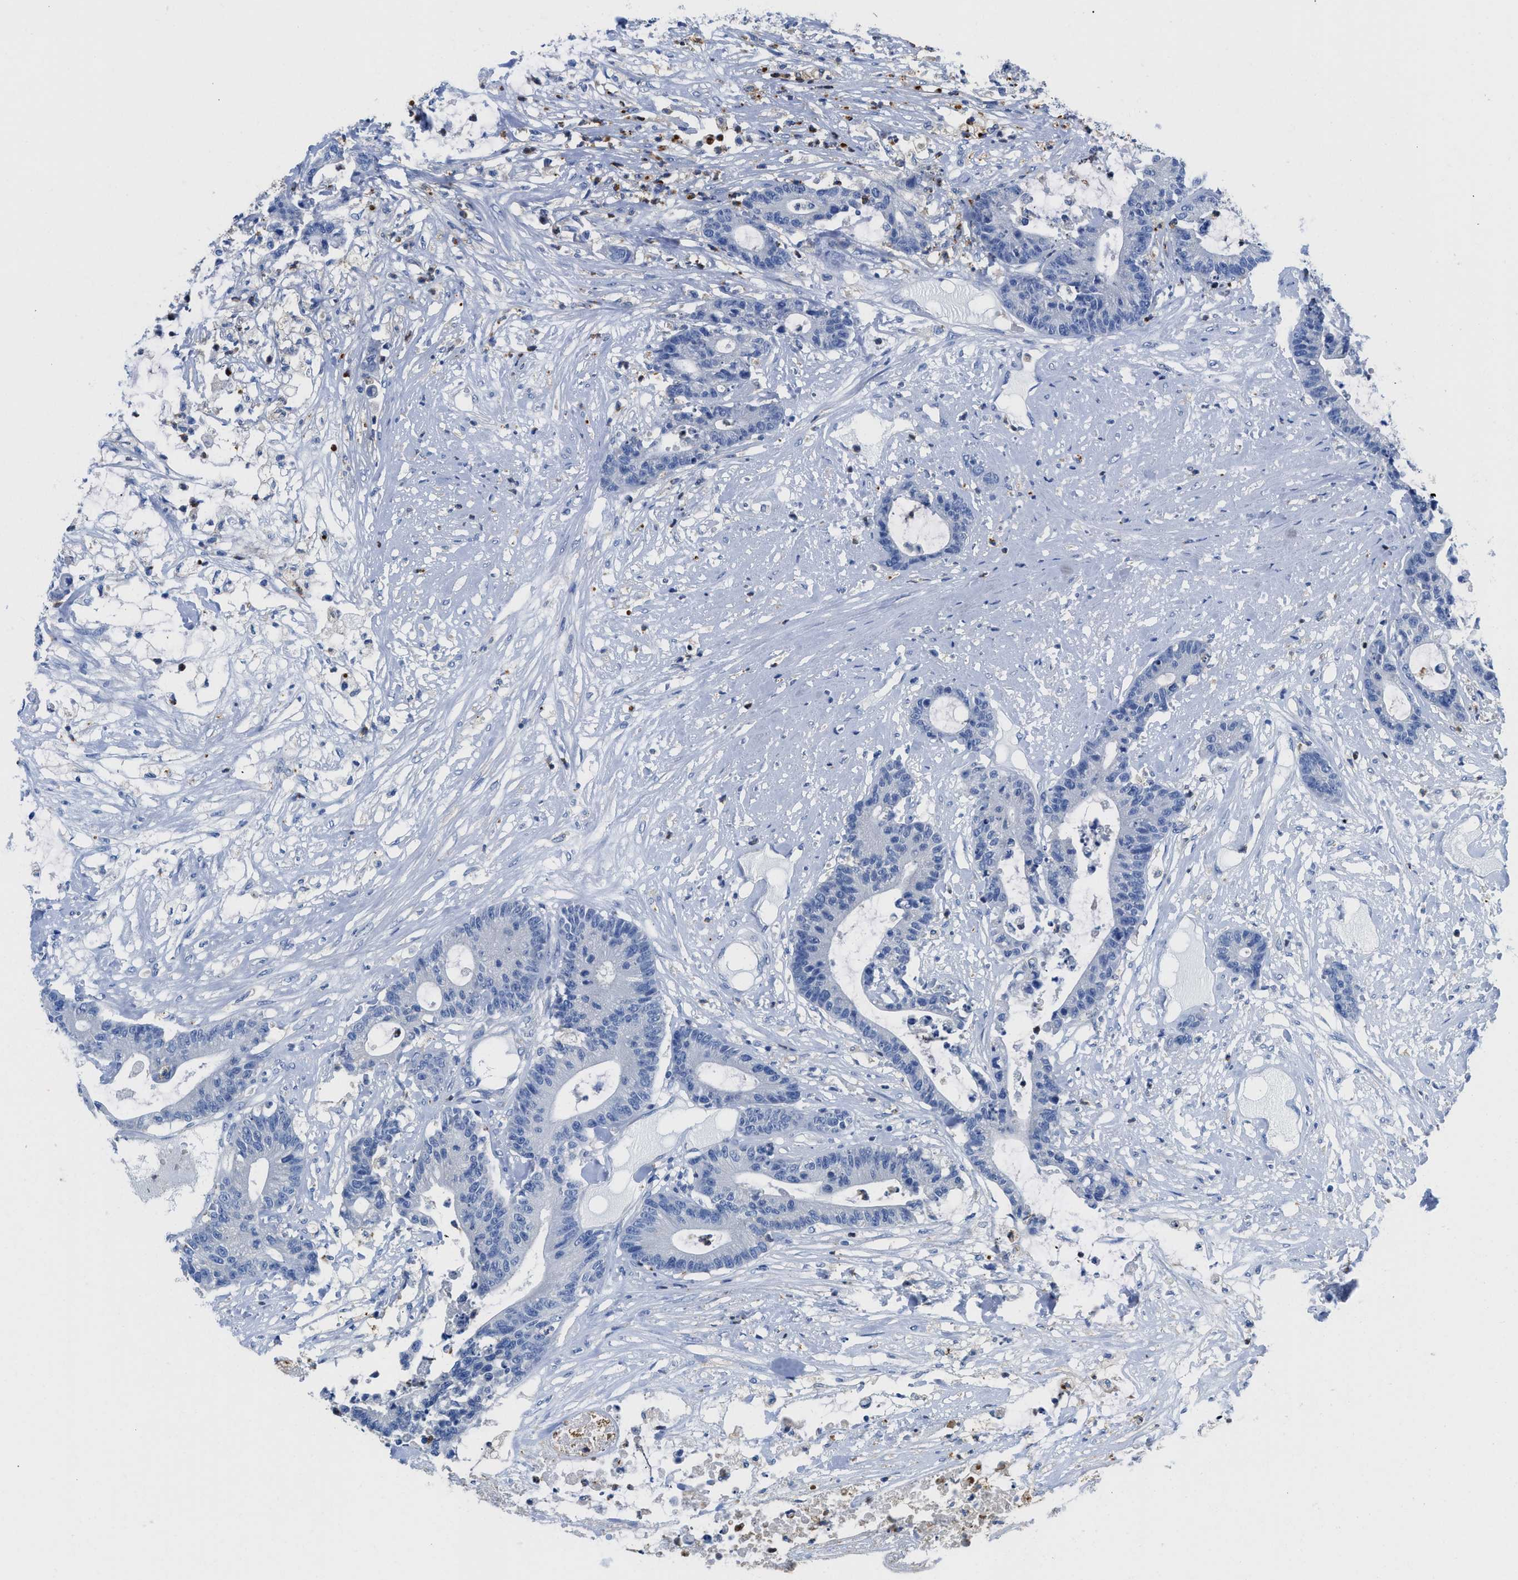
{"staining": {"intensity": "negative", "quantity": "none", "location": "none"}, "tissue": "colorectal cancer", "cell_type": "Tumor cells", "image_type": "cancer", "snomed": [{"axis": "morphology", "description": "Adenocarcinoma, NOS"}, {"axis": "topography", "description": "Colon"}], "caption": "Immunohistochemistry of adenocarcinoma (colorectal) exhibits no expression in tumor cells.", "gene": "NEB", "patient": {"sex": "female", "age": 84}}